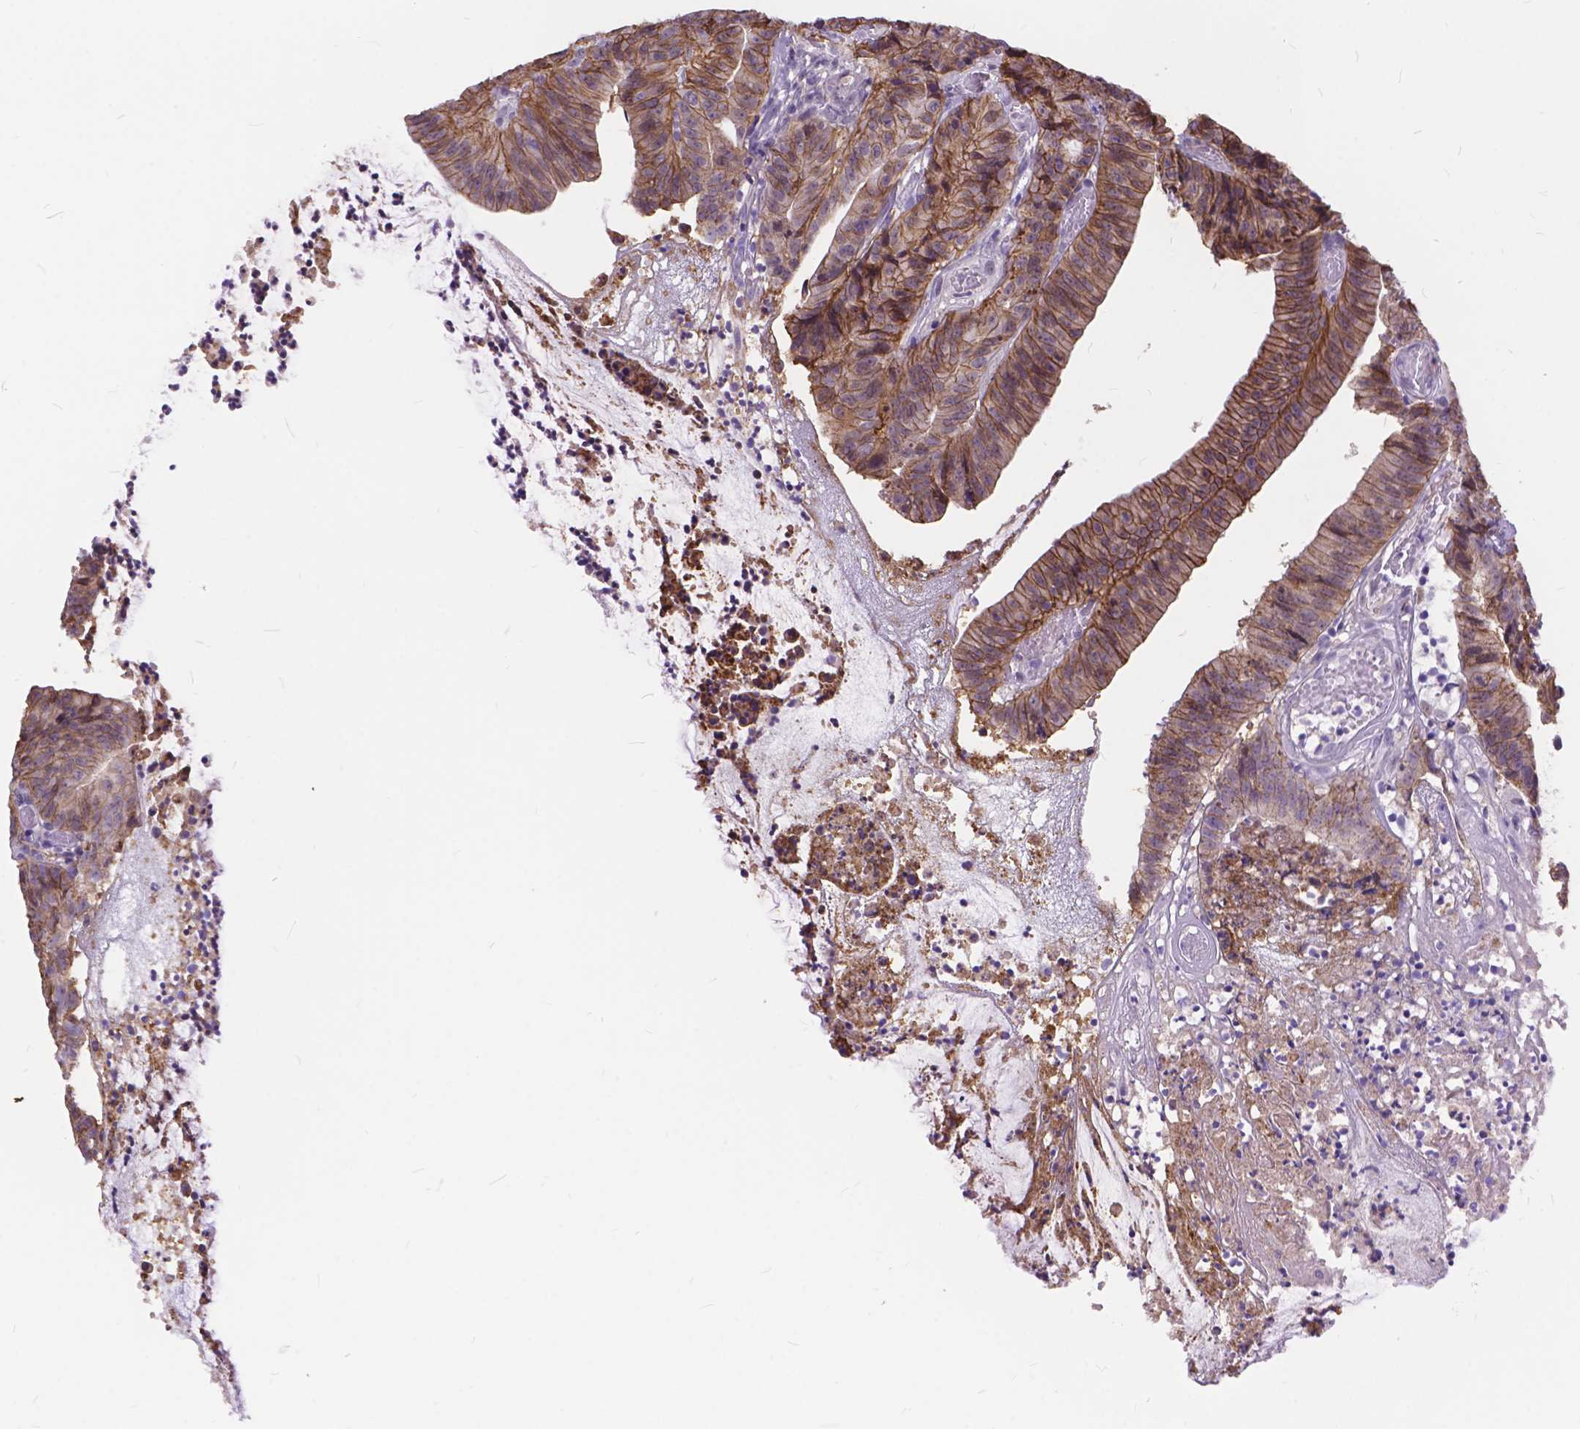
{"staining": {"intensity": "strong", "quantity": ">75%", "location": "cytoplasmic/membranous"}, "tissue": "colorectal cancer", "cell_type": "Tumor cells", "image_type": "cancer", "snomed": [{"axis": "morphology", "description": "Adenocarcinoma, NOS"}, {"axis": "topography", "description": "Colon"}], "caption": "Immunohistochemistry (IHC) histopathology image of neoplastic tissue: adenocarcinoma (colorectal) stained using immunohistochemistry (IHC) exhibits high levels of strong protein expression localized specifically in the cytoplasmic/membranous of tumor cells, appearing as a cytoplasmic/membranous brown color.", "gene": "MAN2C1", "patient": {"sex": "female", "age": 78}}